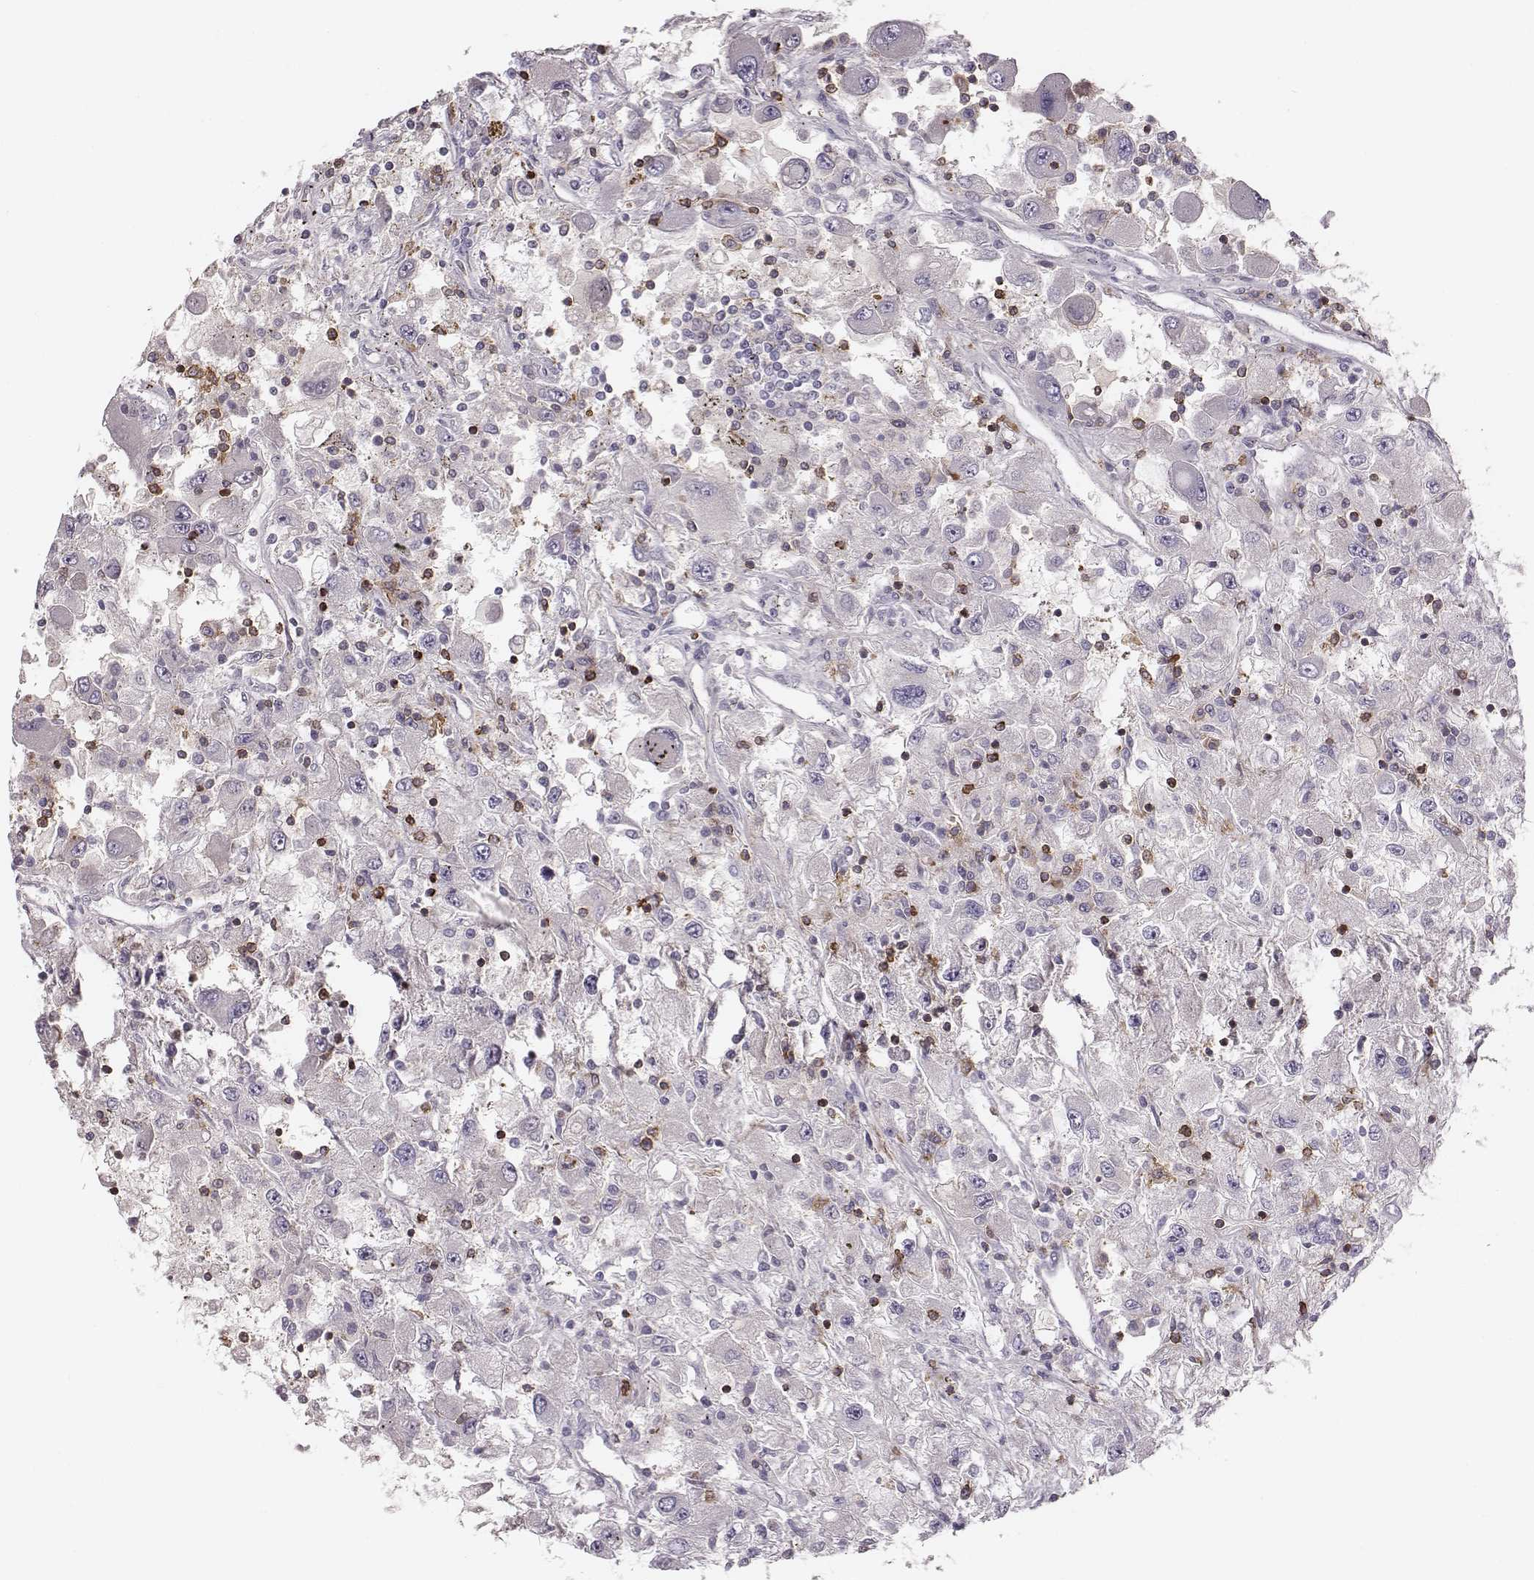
{"staining": {"intensity": "negative", "quantity": "none", "location": "none"}, "tissue": "renal cancer", "cell_type": "Tumor cells", "image_type": "cancer", "snomed": [{"axis": "morphology", "description": "Adenocarcinoma, NOS"}, {"axis": "topography", "description": "Kidney"}], "caption": "Protein analysis of adenocarcinoma (renal) displays no significant positivity in tumor cells. The staining was performed using DAB (3,3'-diaminobenzidine) to visualize the protein expression in brown, while the nuclei were stained in blue with hematoxylin (Magnification: 20x).", "gene": "ZYX", "patient": {"sex": "female", "age": 67}}